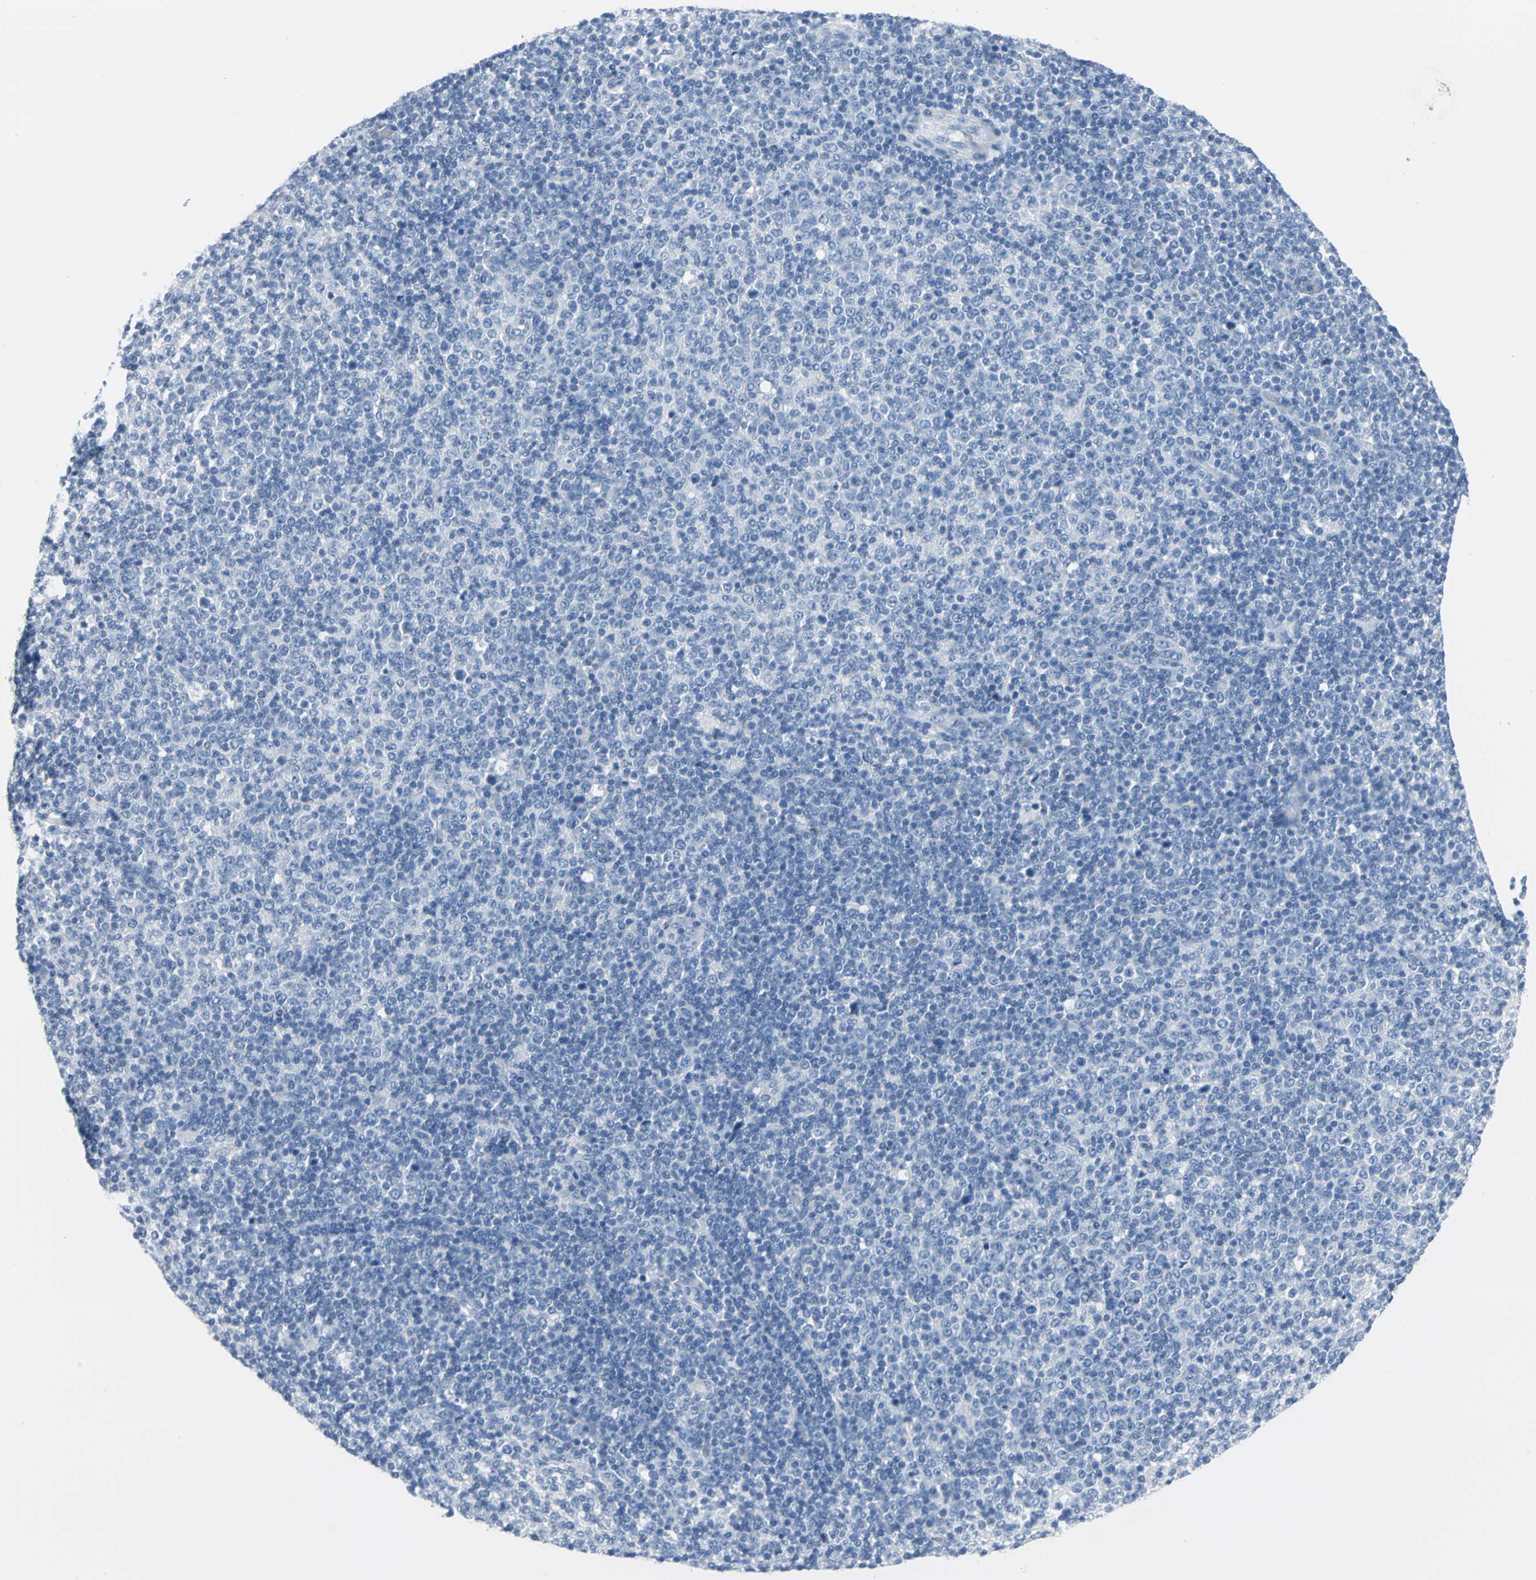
{"staining": {"intensity": "negative", "quantity": "none", "location": "none"}, "tissue": "lymphoma", "cell_type": "Tumor cells", "image_type": "cancer", "snomed": [{"axis": "morphology", "description": "Malignant lymphoma, non-Hodgkin's type, Low grade"}, {"axis": "topography", "description": "Lymph node"}], "caption": "Low-grade malignant lymphoma, non-Hodgkin's type was stained to show a protein in brown. There is no significant staining in tumor cells. (DAB (3,3'-diaminobenzidine) immunohistochemistry (IHC) visualized using brightfield microscopy, high magnification).", "gene": "SFN", "patient": {"sex": "male", "age": 70}}